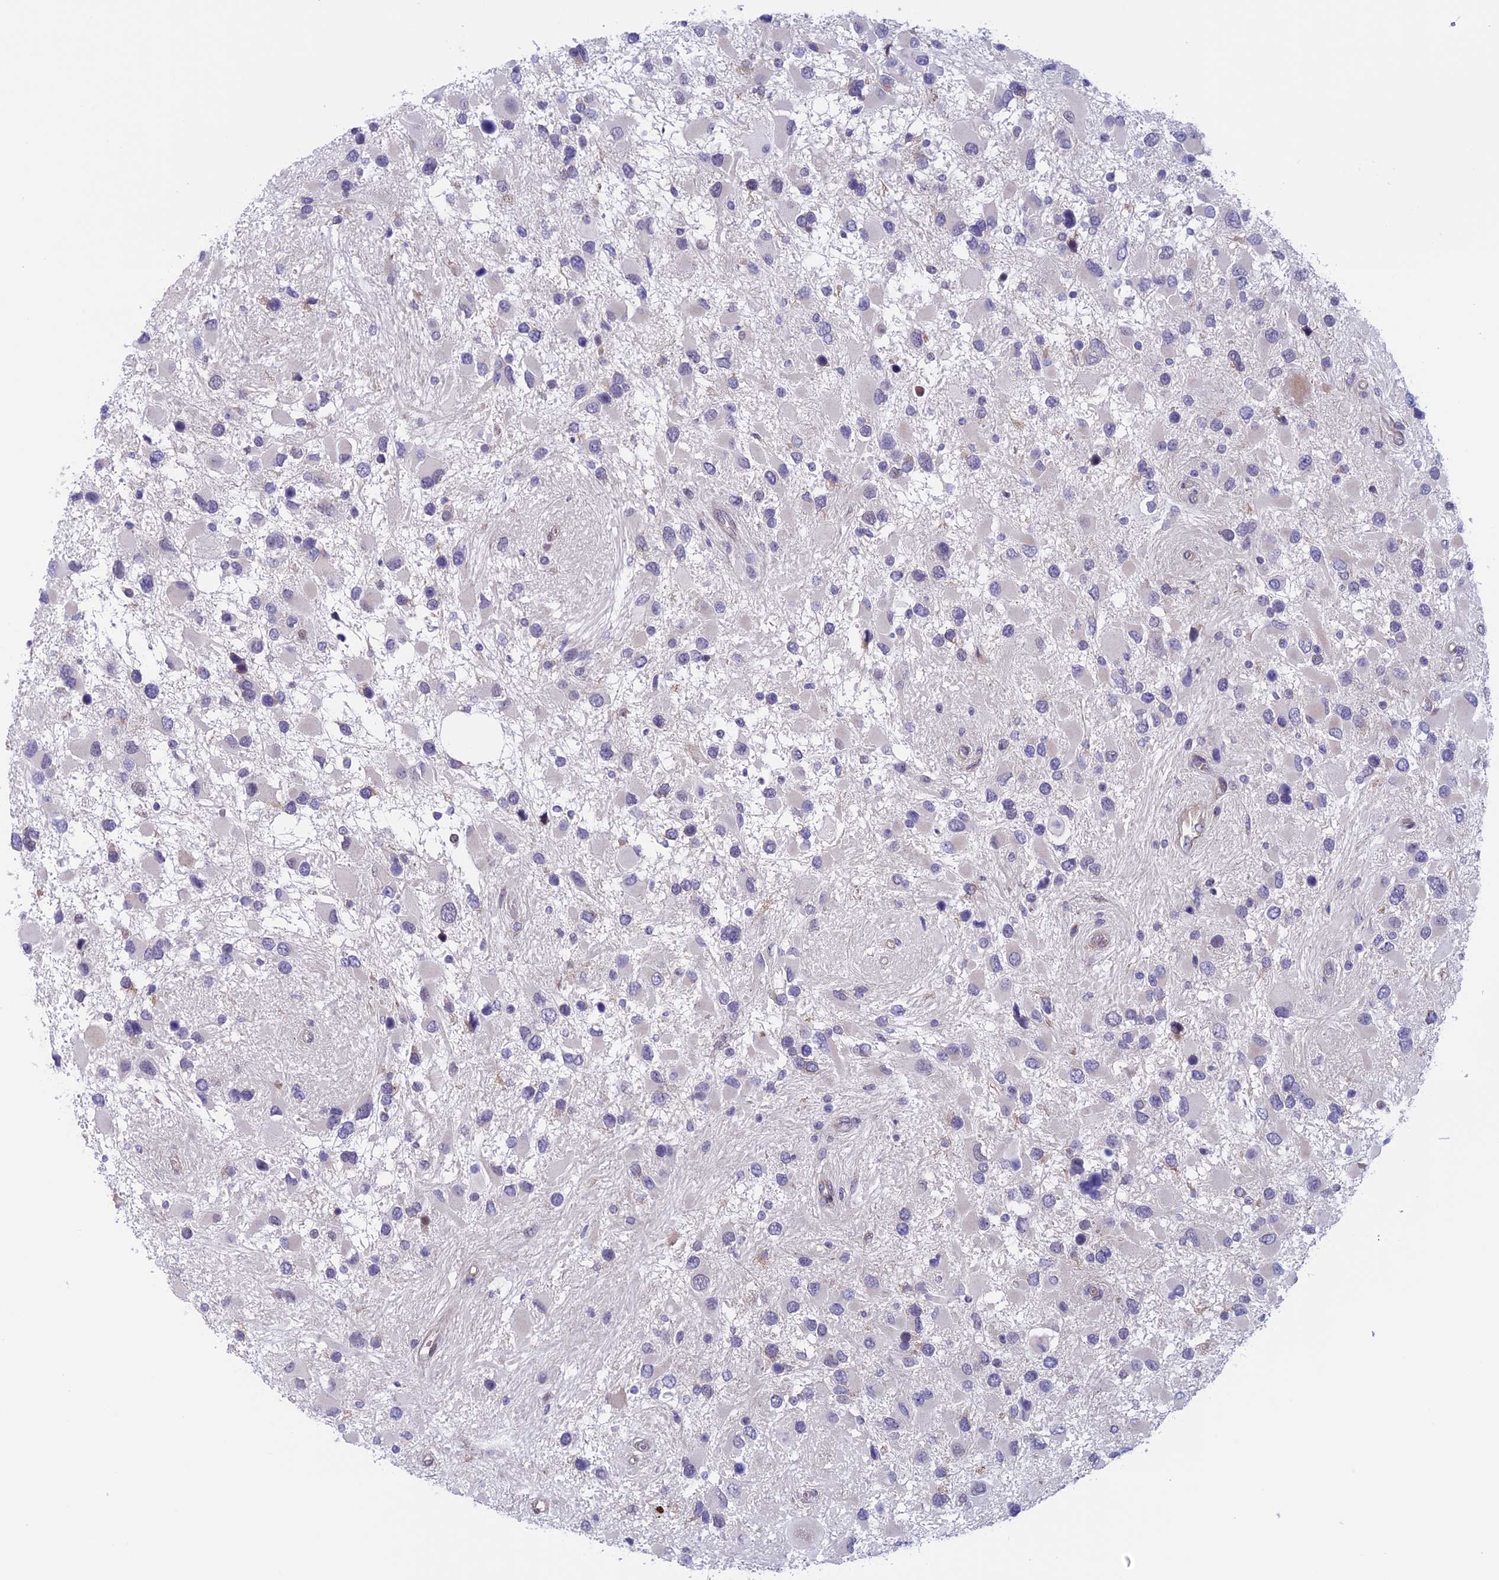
{"staining": {"intensity": "negative", "quantity": "none", "location": "none"}, "tissue": "glioma", "cell_type": "Tumor cells", "image_type": "cancer", "snomed": [{"axis": "morphology", "description": "Glioma, malignant, High grade"}, {"axis": "topography", "description": "Brain"}], "caption": "Tumor cells show no significant expression in malignant glioma (high-grade).", "gene": "SLC1A6", "patient": {"sex": "male", "age": 53}}